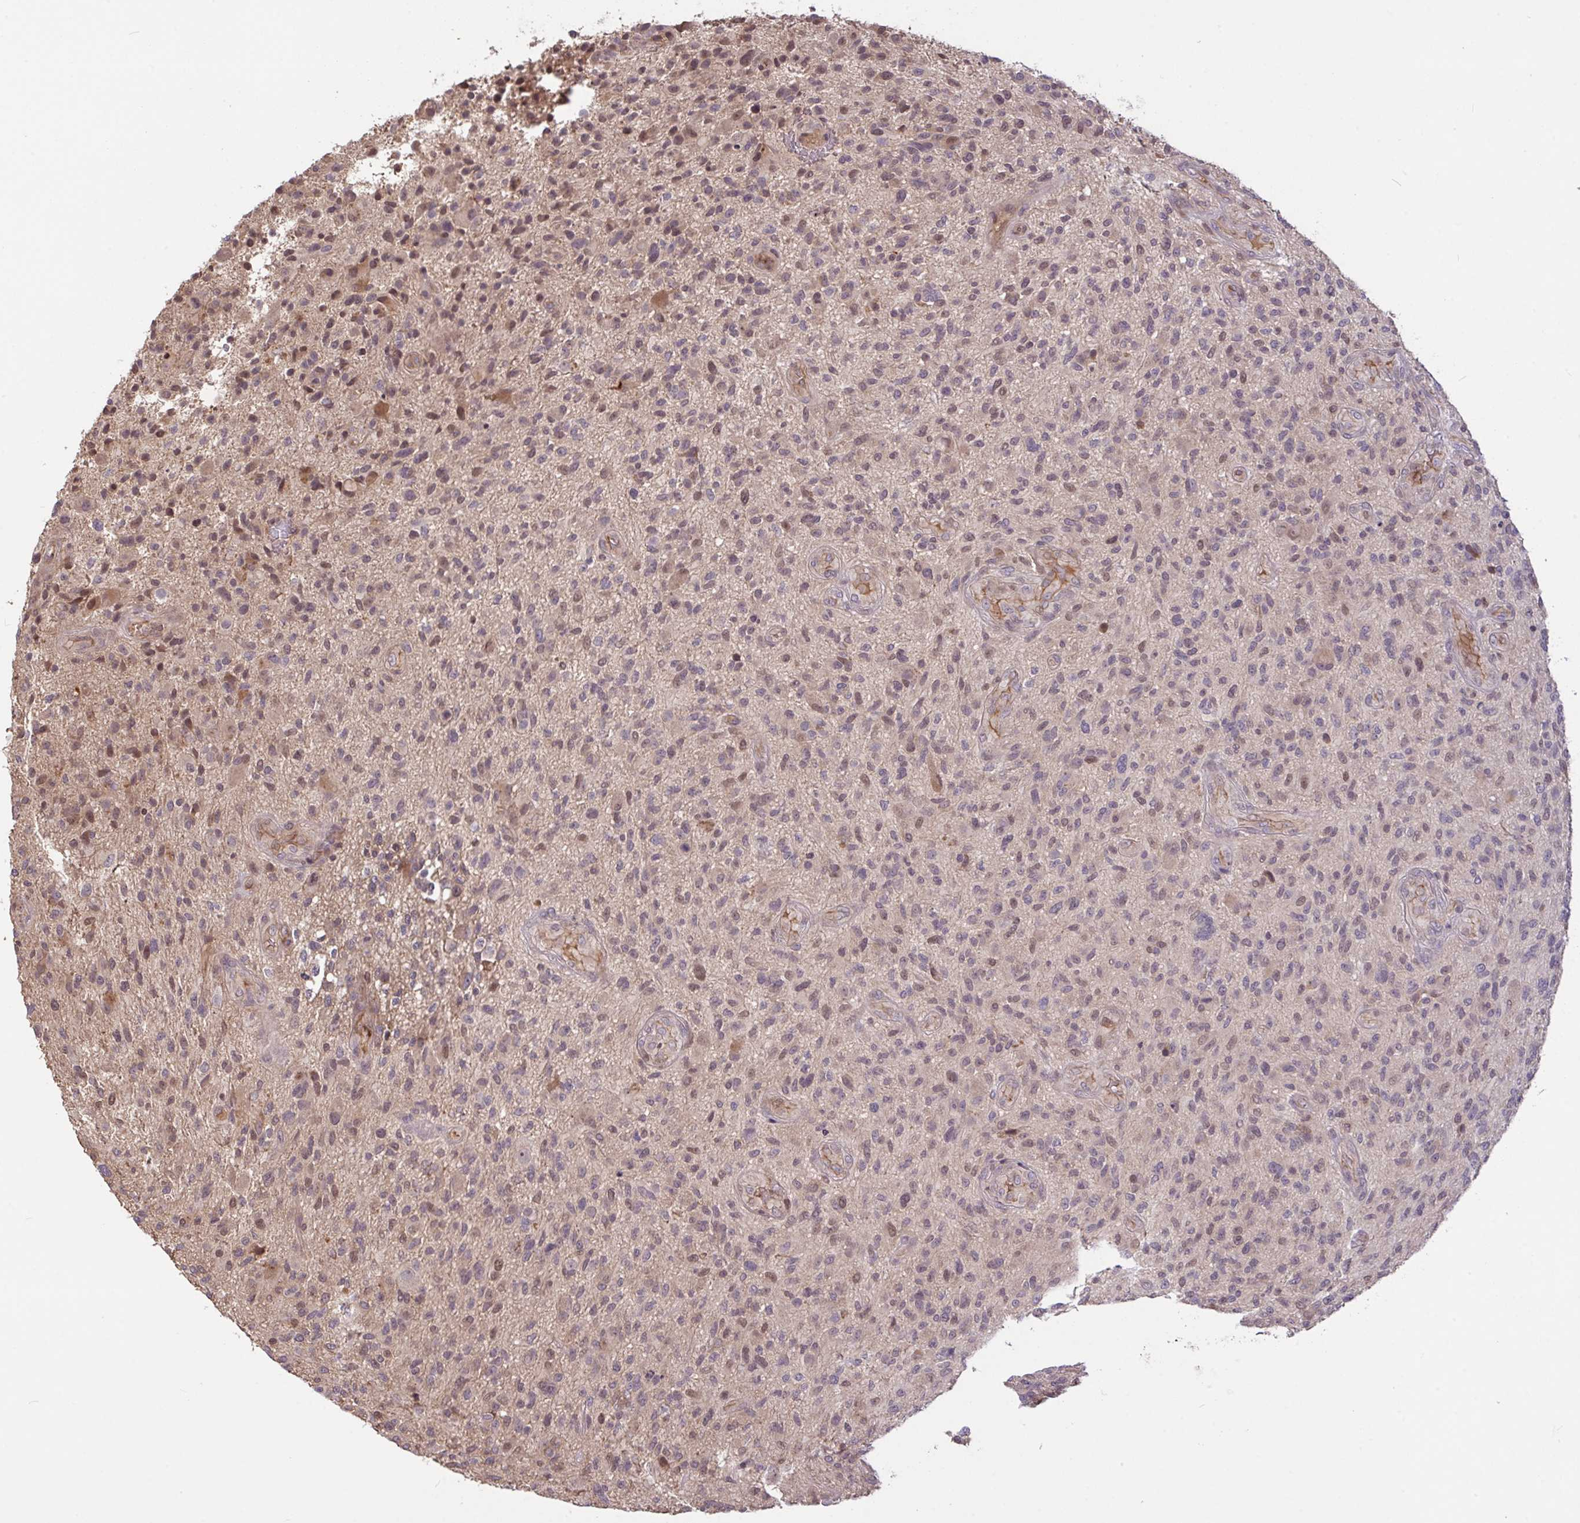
{"staining": {"intensity": "weak", "quantity": "25%-75%", "location": "nuclear"}, "tissue": "glioma", "cell_type": "Tumor cells", "image_type": "cancer", "snomed": [{"axis": "morphology", "description": "Glioma, malignant, High grade"}, {"axis": "topography", "description": "Brain"}], "caption": "Brown immunohistochemical staining in human glioma reveals weak nuclear positivity in approximately 25%-75% of tumor cells. (brown staining indicates protein expression, while blue staining denotes nuclei).", "gene": "FCER1A", "patient": {"sex": "male", "age": 47}}